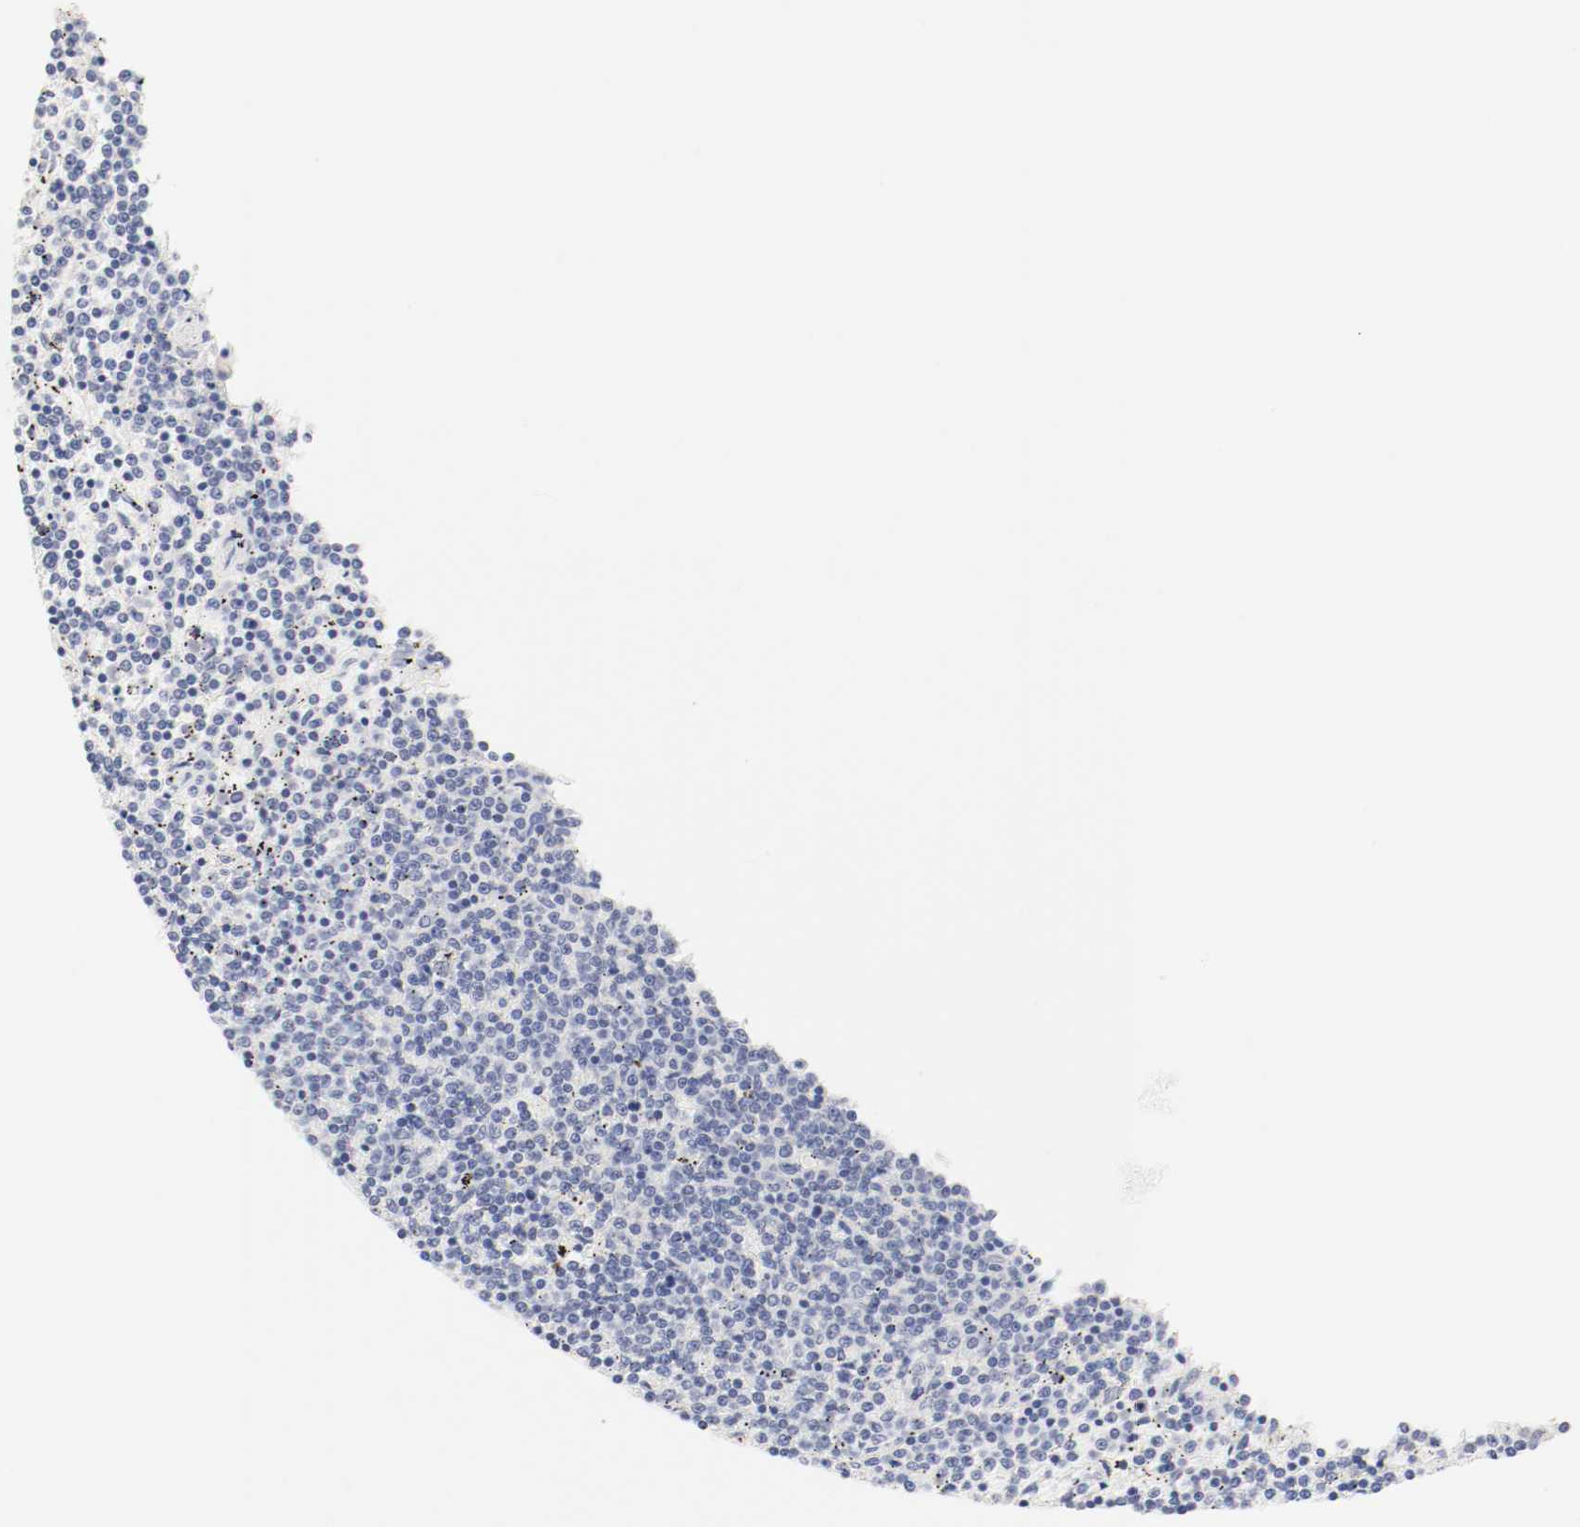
{"staining": {"intensity": "negative", "quantity": "none", "location": "none"}, "tissue": "lymphoma", "cell_type": "Tumor cells", "image_type": "cancer", "snomed": [{"axis": "morphology", "description": "Malignant lymphoma, non-Hodgkin's type, Low grade"}, {"axis": "topography", "description": "Spleen"}], "caption": "Lymphoma was stained to show a protein in brown. There is no significant expression in tumor cells. (DAB IHC, high magnification).", "gene": "HOMER1", "patient": {"sex": "female", "age": 50}}